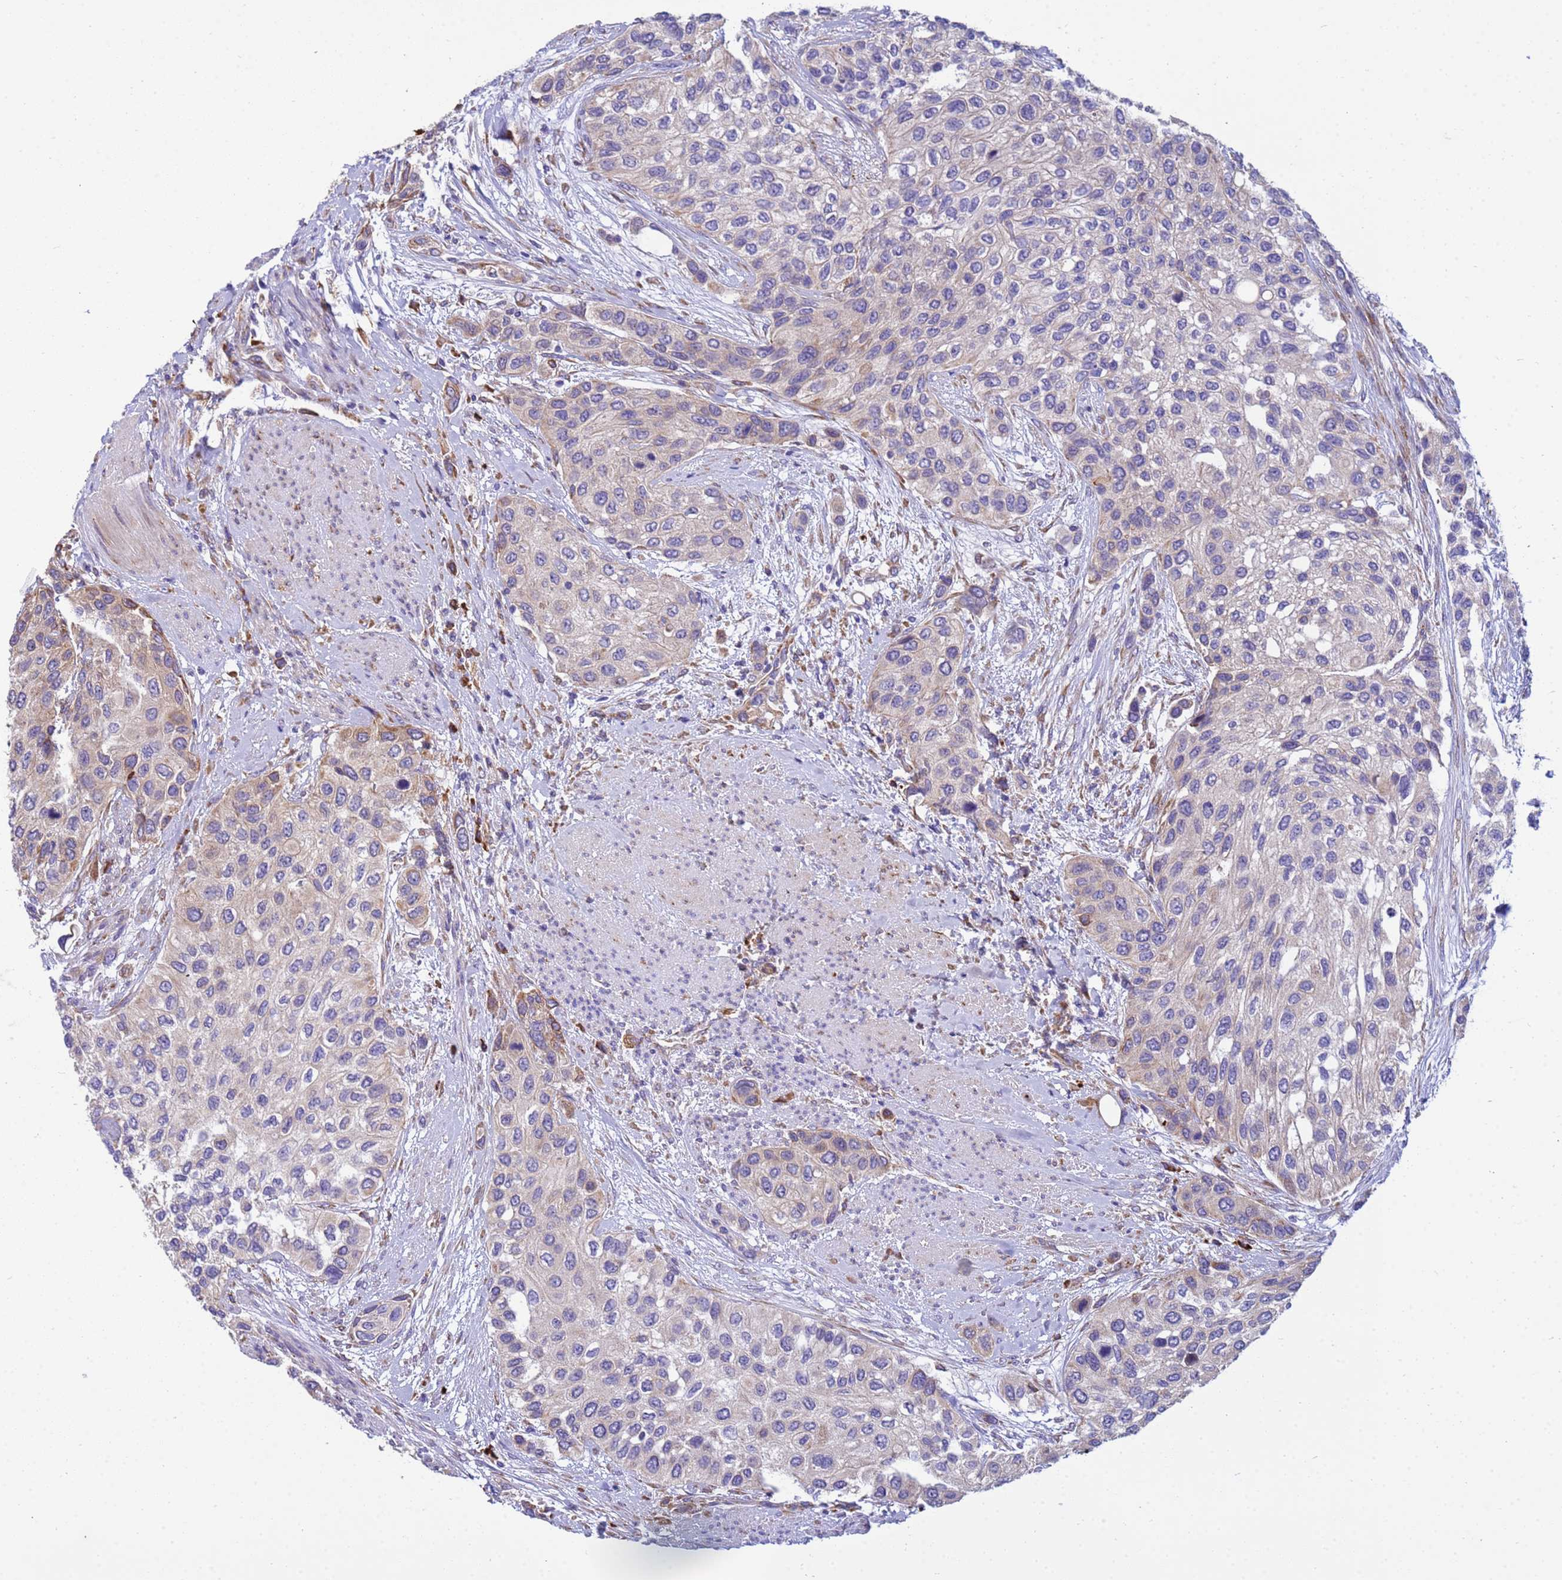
{"staining": {"intensity": "weak", "quantity": "<25%", "location": "cytoplasmic/membranous"}, "tissue": "urothelial cancer", "cell_type": "Tumor cells", "image_type": "cancer", "snomed": [{"axis": "morphology", "description": "Normal tissue, NOS"}, {"axis": "morphology", "description": "Urothelial carcinoma, High grade"}, {"axis": "topography", "description": "Vascular tissue"}, {"axis": "topography", "description": "Urinary bladder"}], "caption": "The image shows no significant staining in tumor cells of urothelial cancer.", "gene": "THAP5", "patient": {"sex": "female", "age": 56}}